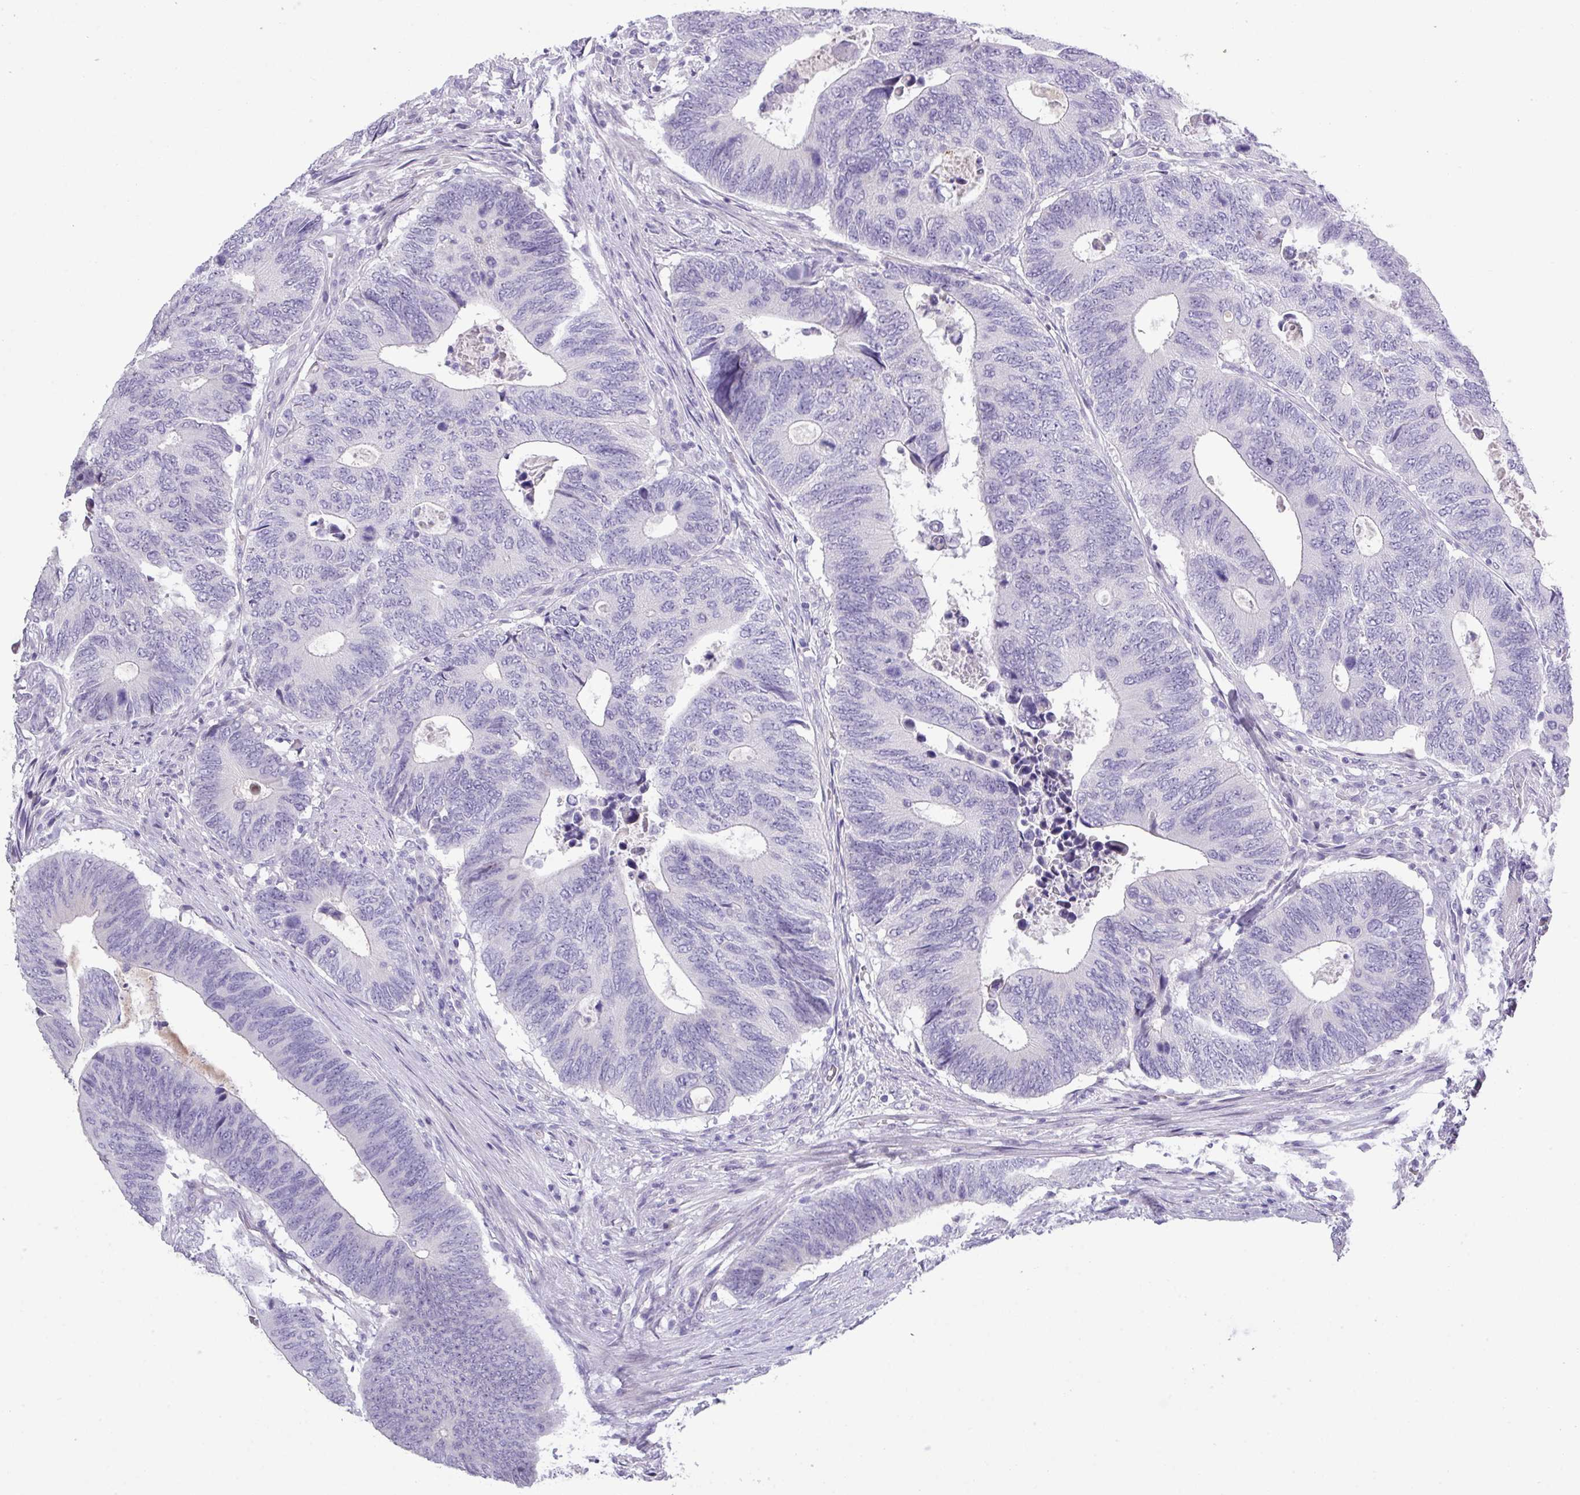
{"staining": {"intensity": "negative", "quantity": "none", "location": "none"}, "tissue": "colorectal cancer", "cell_type": "Tumor cells", "image_type": "cancer", "snomed": [{"axis": "morphology", "description": "Adenocarcinoma, NOS"}, {"axis": "topography", "description": "Colon"}], "caption": "Tumor cells show no significant staining in colorectal cancer (adenocarcinoma).", "gene": "ANKRD13B", "patient": {"sex": "male", "age": 87}}